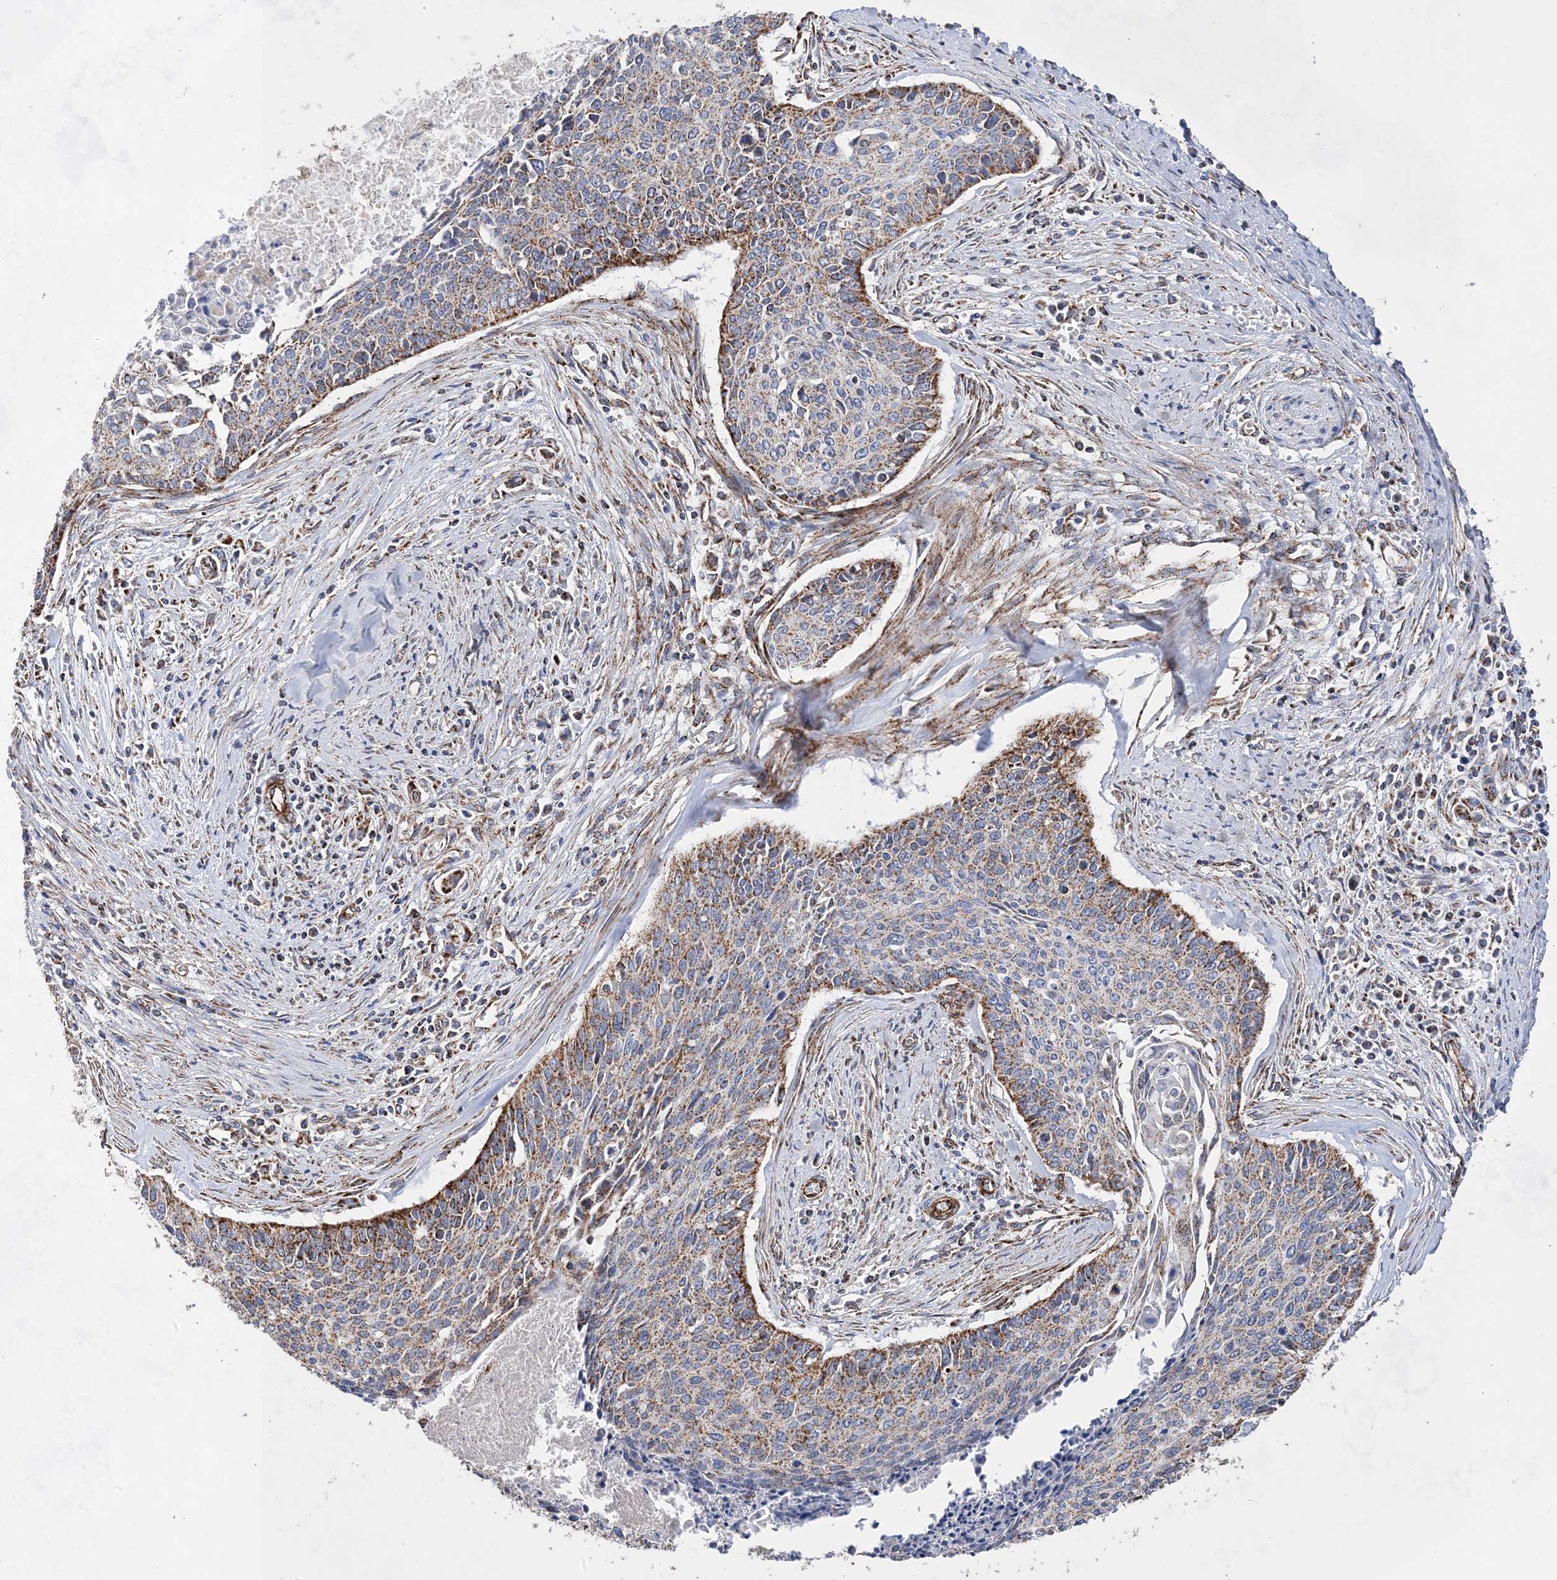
{"staining": {"intensity": "moderate", "quantity": "25%-75%", "location": "cytoplasmic/membranous"}, "tissue": "cervical cancer", "cell_type": "Tumor cells", "image_type": "cancer", "snomed": [{"axis": "morphology", "description": "Squamous cell carcinoma, NOS"}, {"axis": "topography", "description": "Cervix"}], "caption": "Immunohistochemical staining of cervical squamous cell carcinoma exhibits moderate cytoplasmic/membranous protein positivity in approximately 25%-75% of tumor cells.", "gene": "ACOT9", "patient": {"sex": "female", "age": 55}}